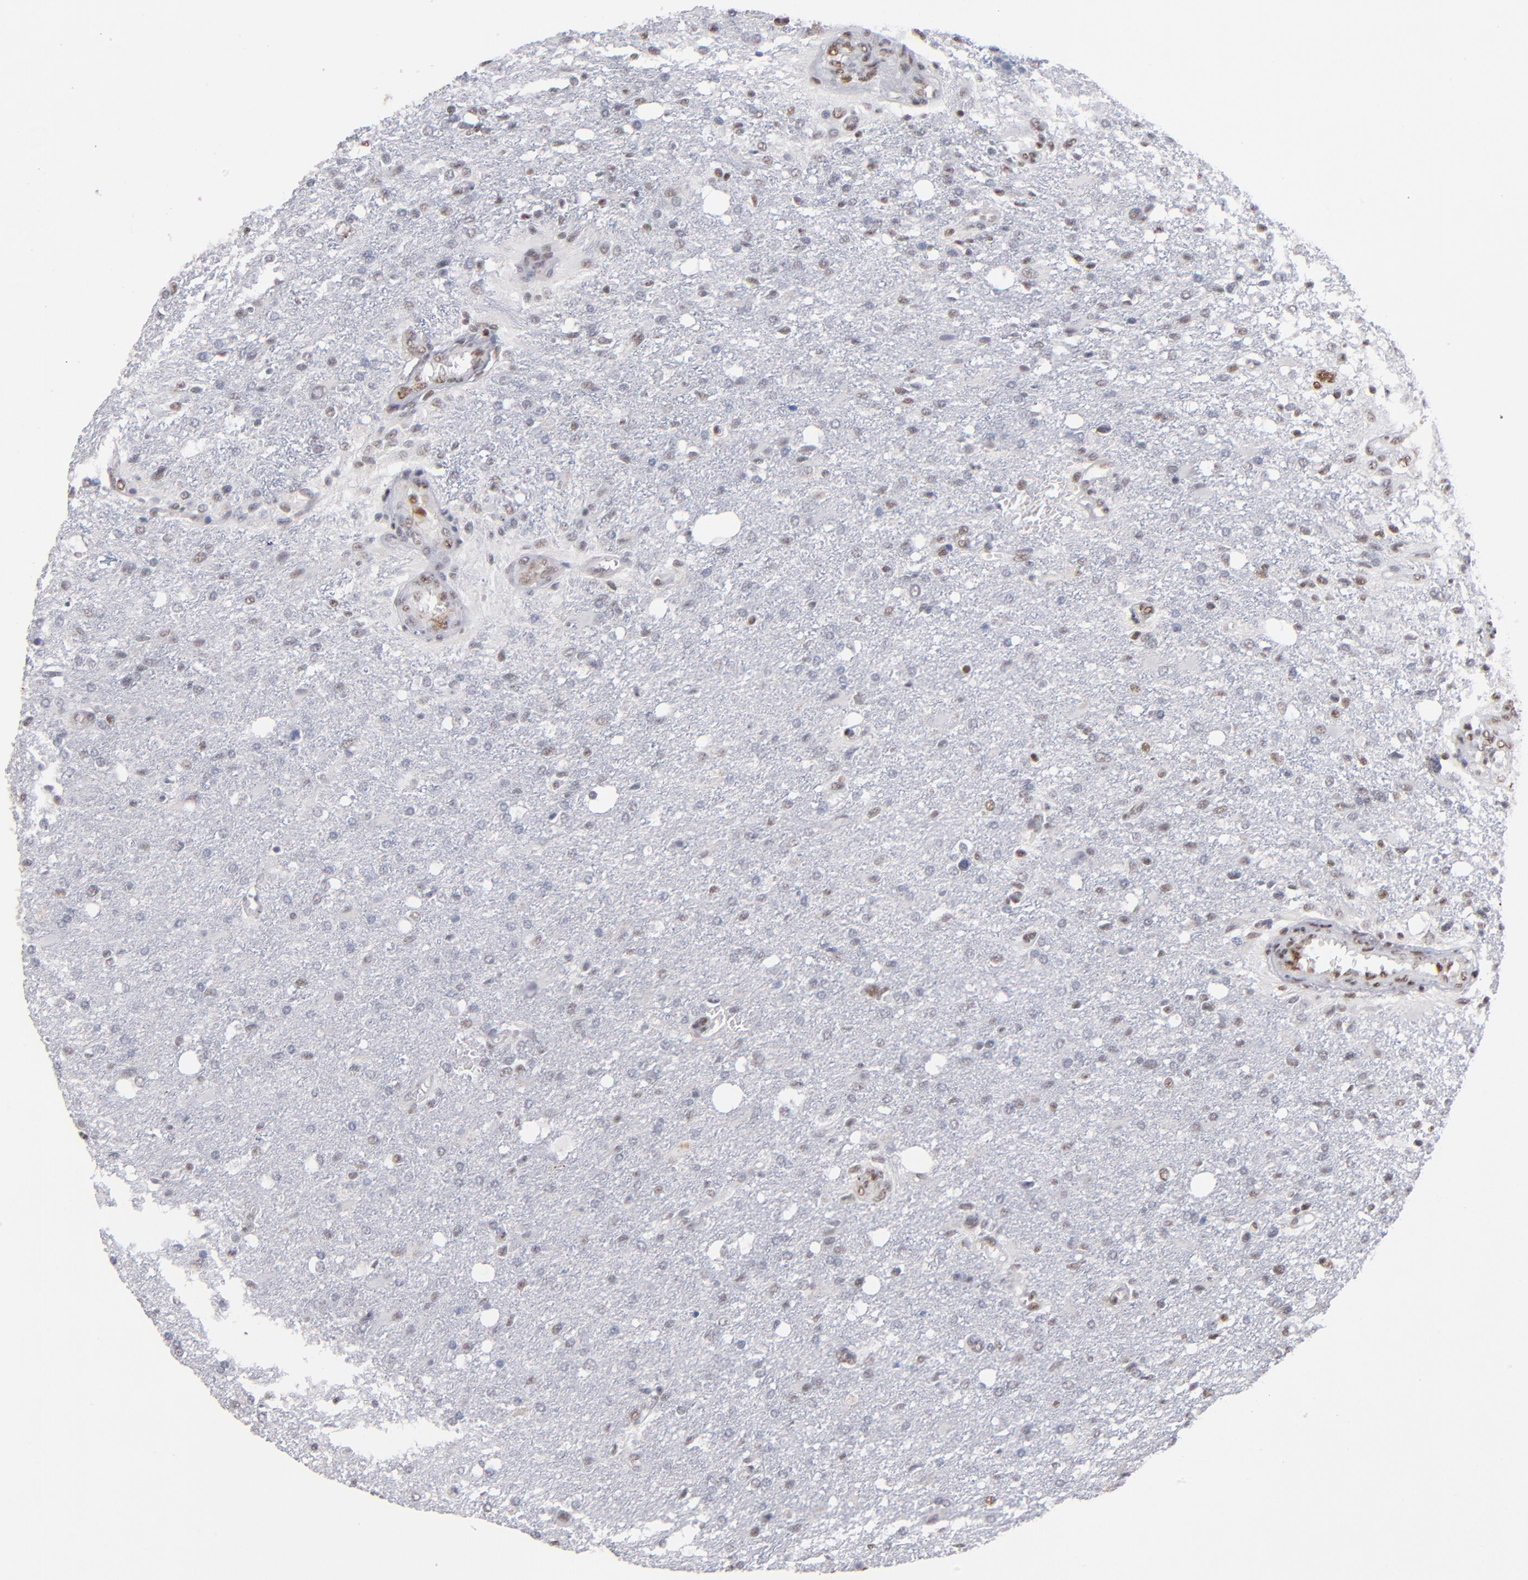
{"staining": {"intensity": "moderate", "quantity": "25%-75%", "location": "nuclear"}, "tissue": "glioma", "cell_type": "Tumor cells", "image_type": "cancer", "snomed": [{"axis": "morphology", "description": "Glioma, malignant, High grade"}, {"axis": "topography", "description": "Cerebral cortex"}], "caption": "Immunohistochemistry histopathology image of neoplastic tissue: human malignant glioma (high-grade) stained using immunohistochemistry (IHC) reveals medium levels of moderate protein expression localized specifically in the nuclear of tumor cells, appearing as a nuclear brown color.", "gene": "MN1", "patient": {"sex": "male", "age": 76}}